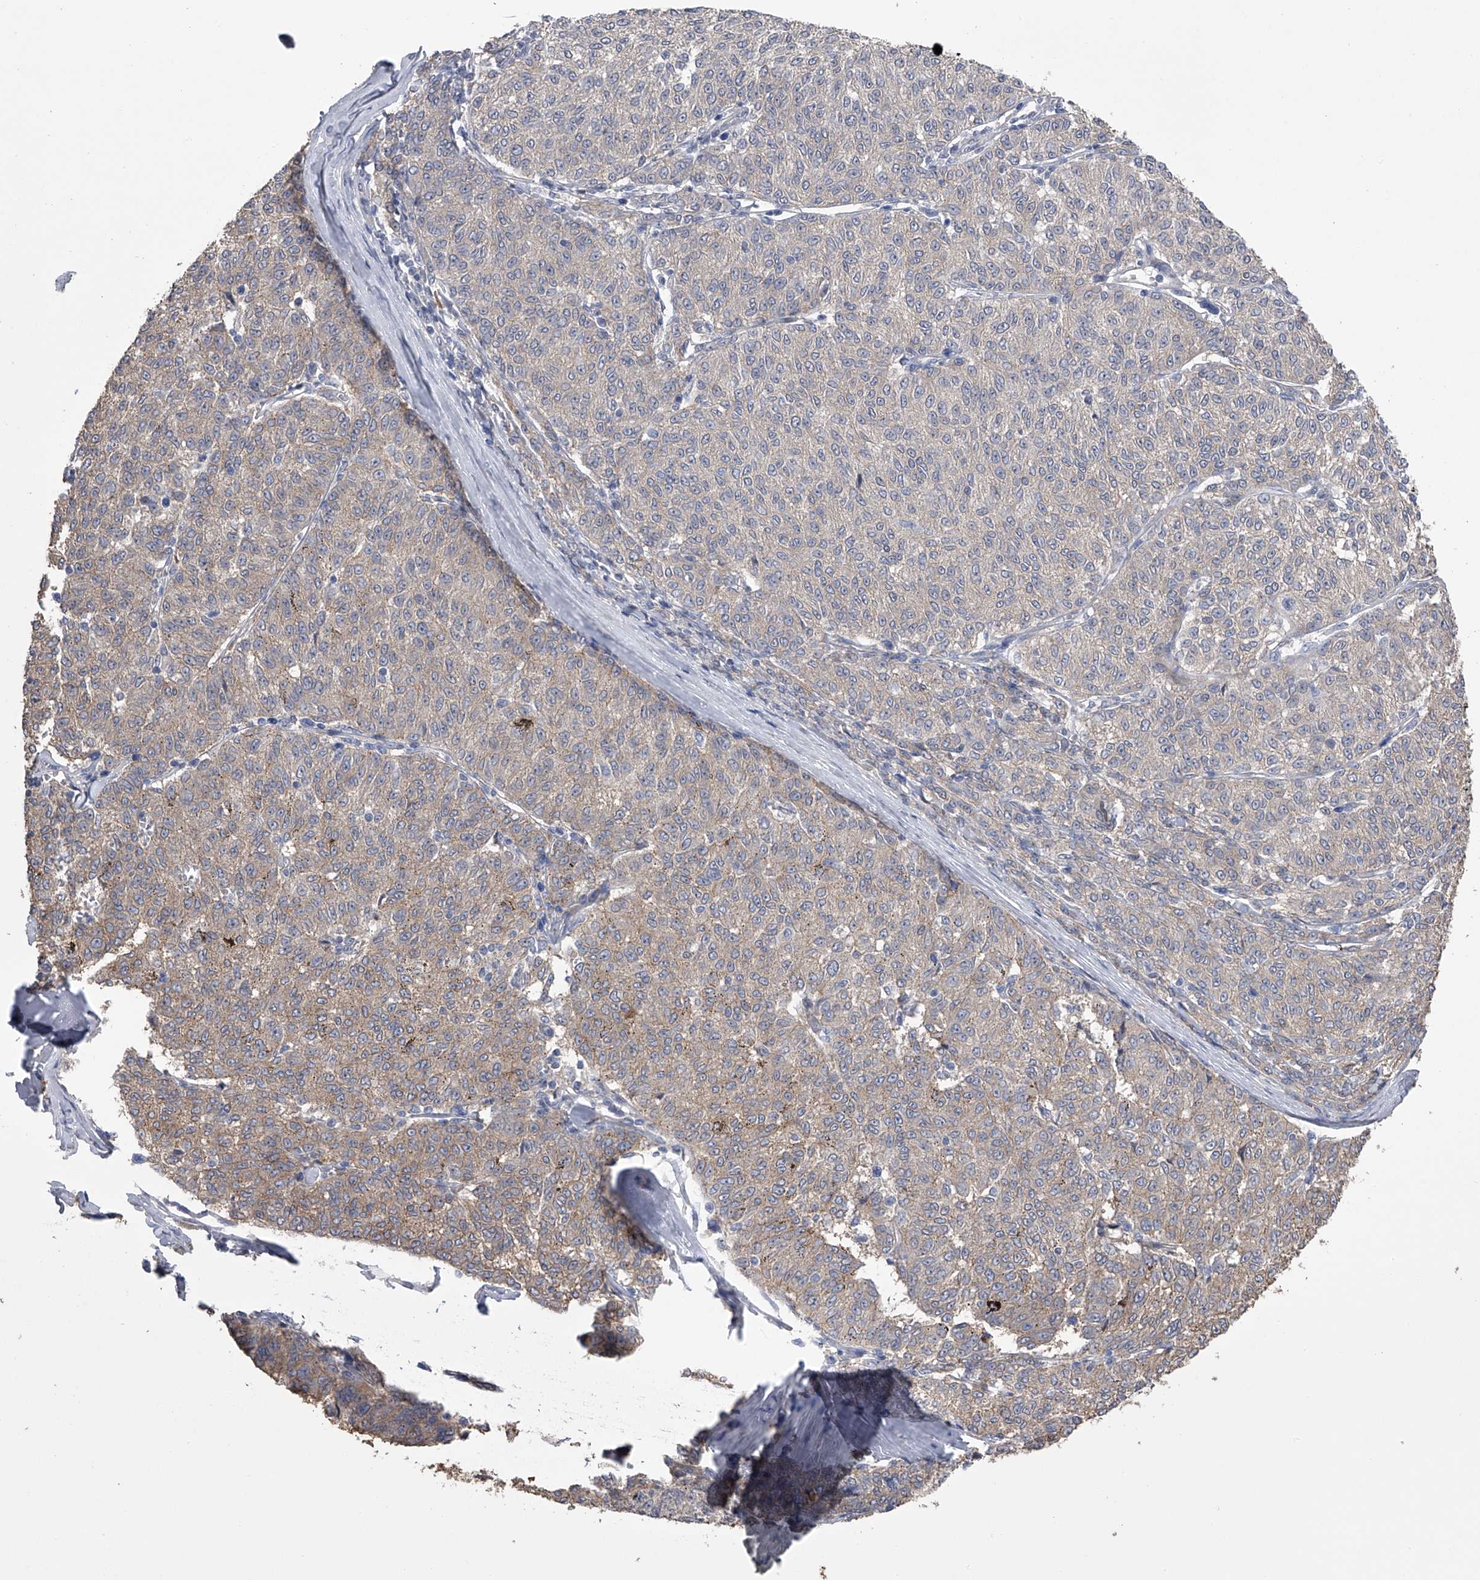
{"staining": {"intensity": "negative", "quantity": "none", "location": "none"}, "tissue": "melanoma", "cell_type": "Tumor cells", "image_type": "cancer", "snomed": [{"axis": "morphology", "description": "Malignant melanoma, NOS"}, {"axis": "topography", "description": "Skin"}], "caption": "Immunohistochemistry (IHC) photomicrograph of neoplastic tissue: human melanoma stained with DAB (3,3'-diaminobenzidine) reveals no significant protein staining in tumor cells.", "gene": "ZNF343", "patient": {"sex": "female", "age": 72}}